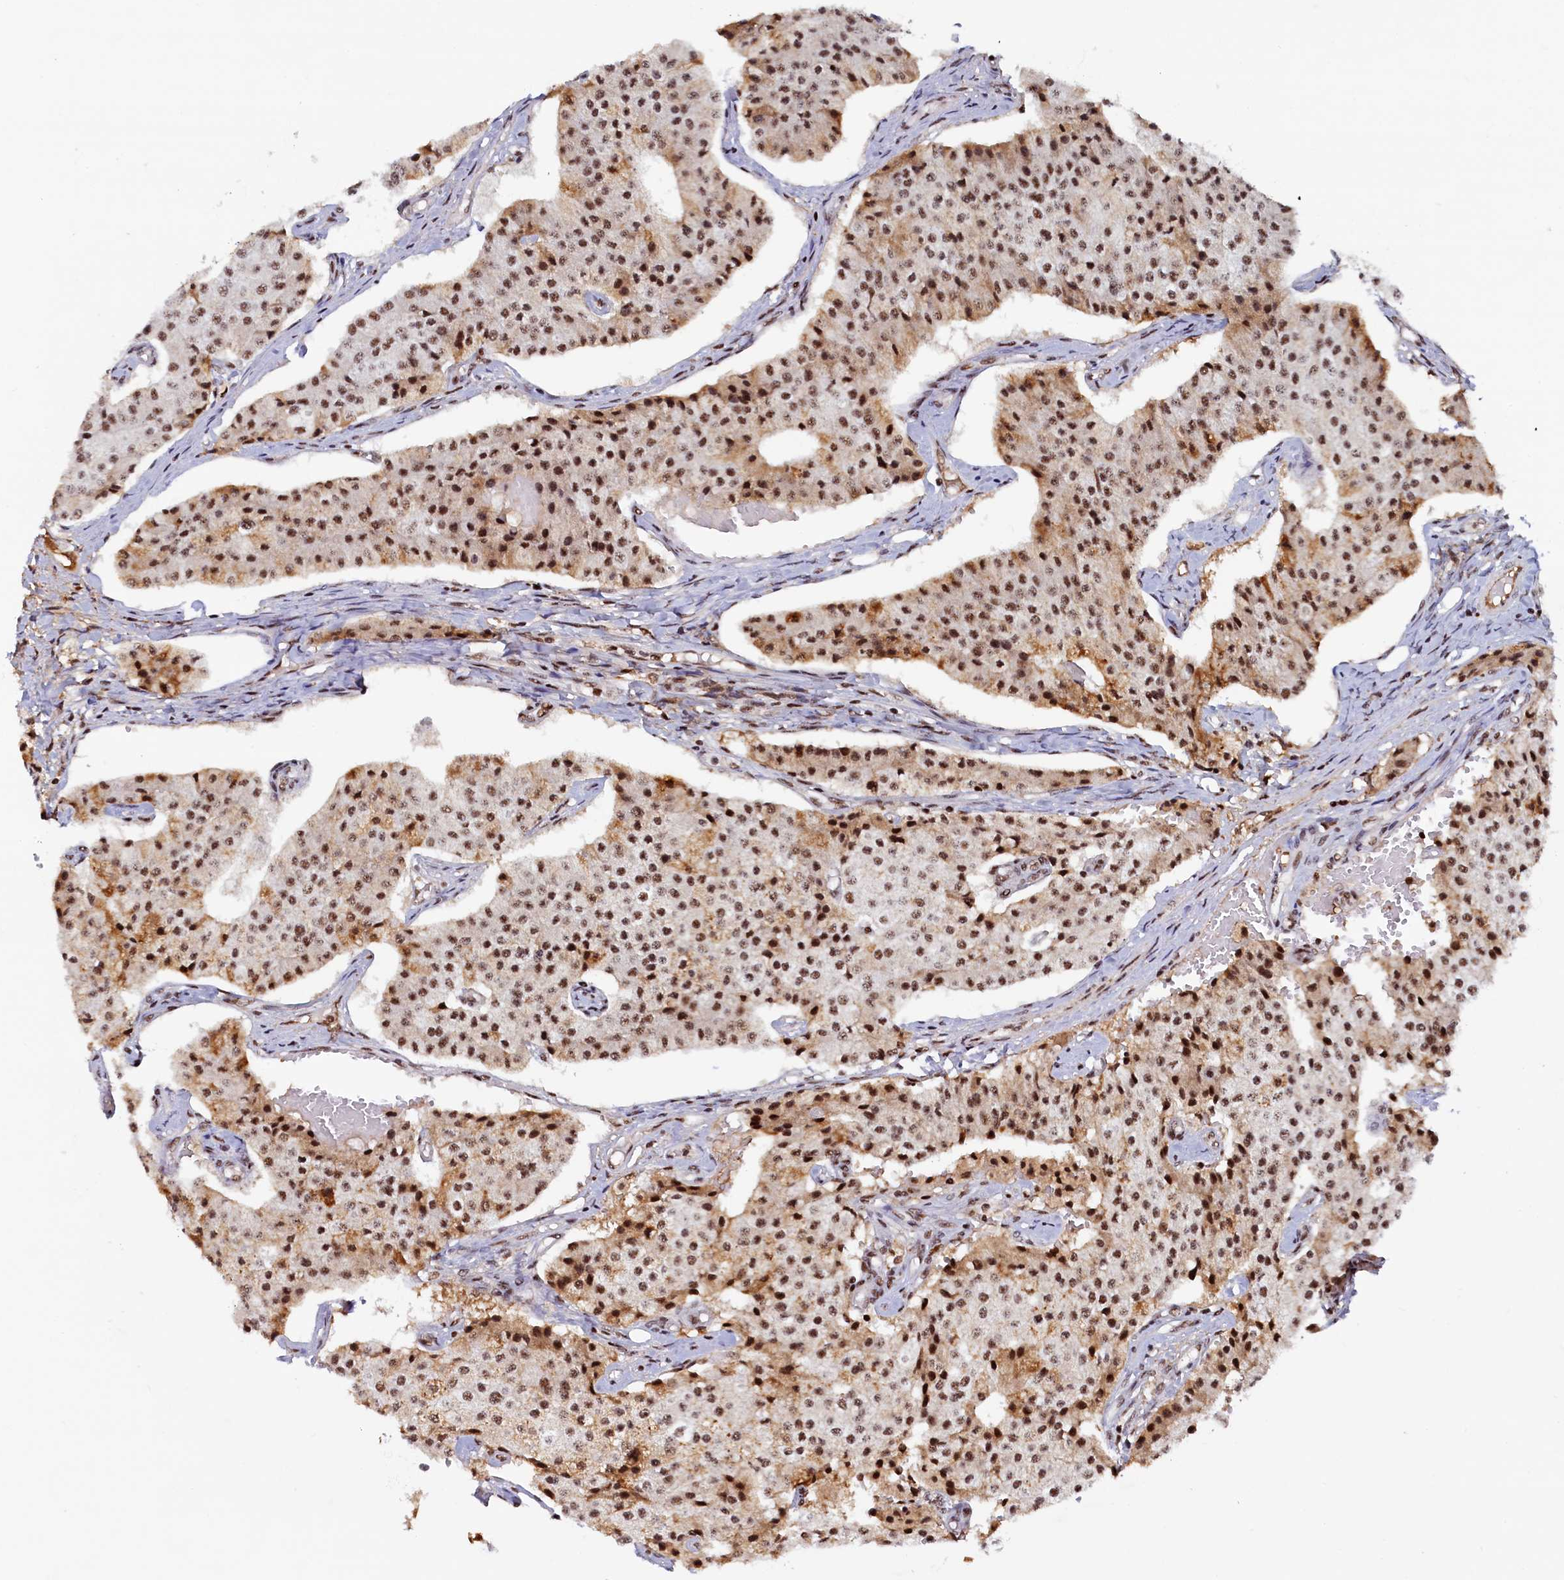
{"staining": {"intensity": "strong", "quantity": ">75%", "location": "cytoplasmic/membranous,nuclear"}, "tissue": "carcinoid", "cell_type": "Tumor cells", "image_type": "cancer", "snomed": [{"axis": "morphology", "description": "Carcinoid, malignant, NOS"}, {"axis": "topography", "description": "Colon"}], "caption": "Protein expression analysis of carcinoid reveals strong cytoplasmic/membranous and nuclear expression in about >75% of tumor cells.", "gene": "ZC3H18", "patient": {"sex": "female", "age": 52}}